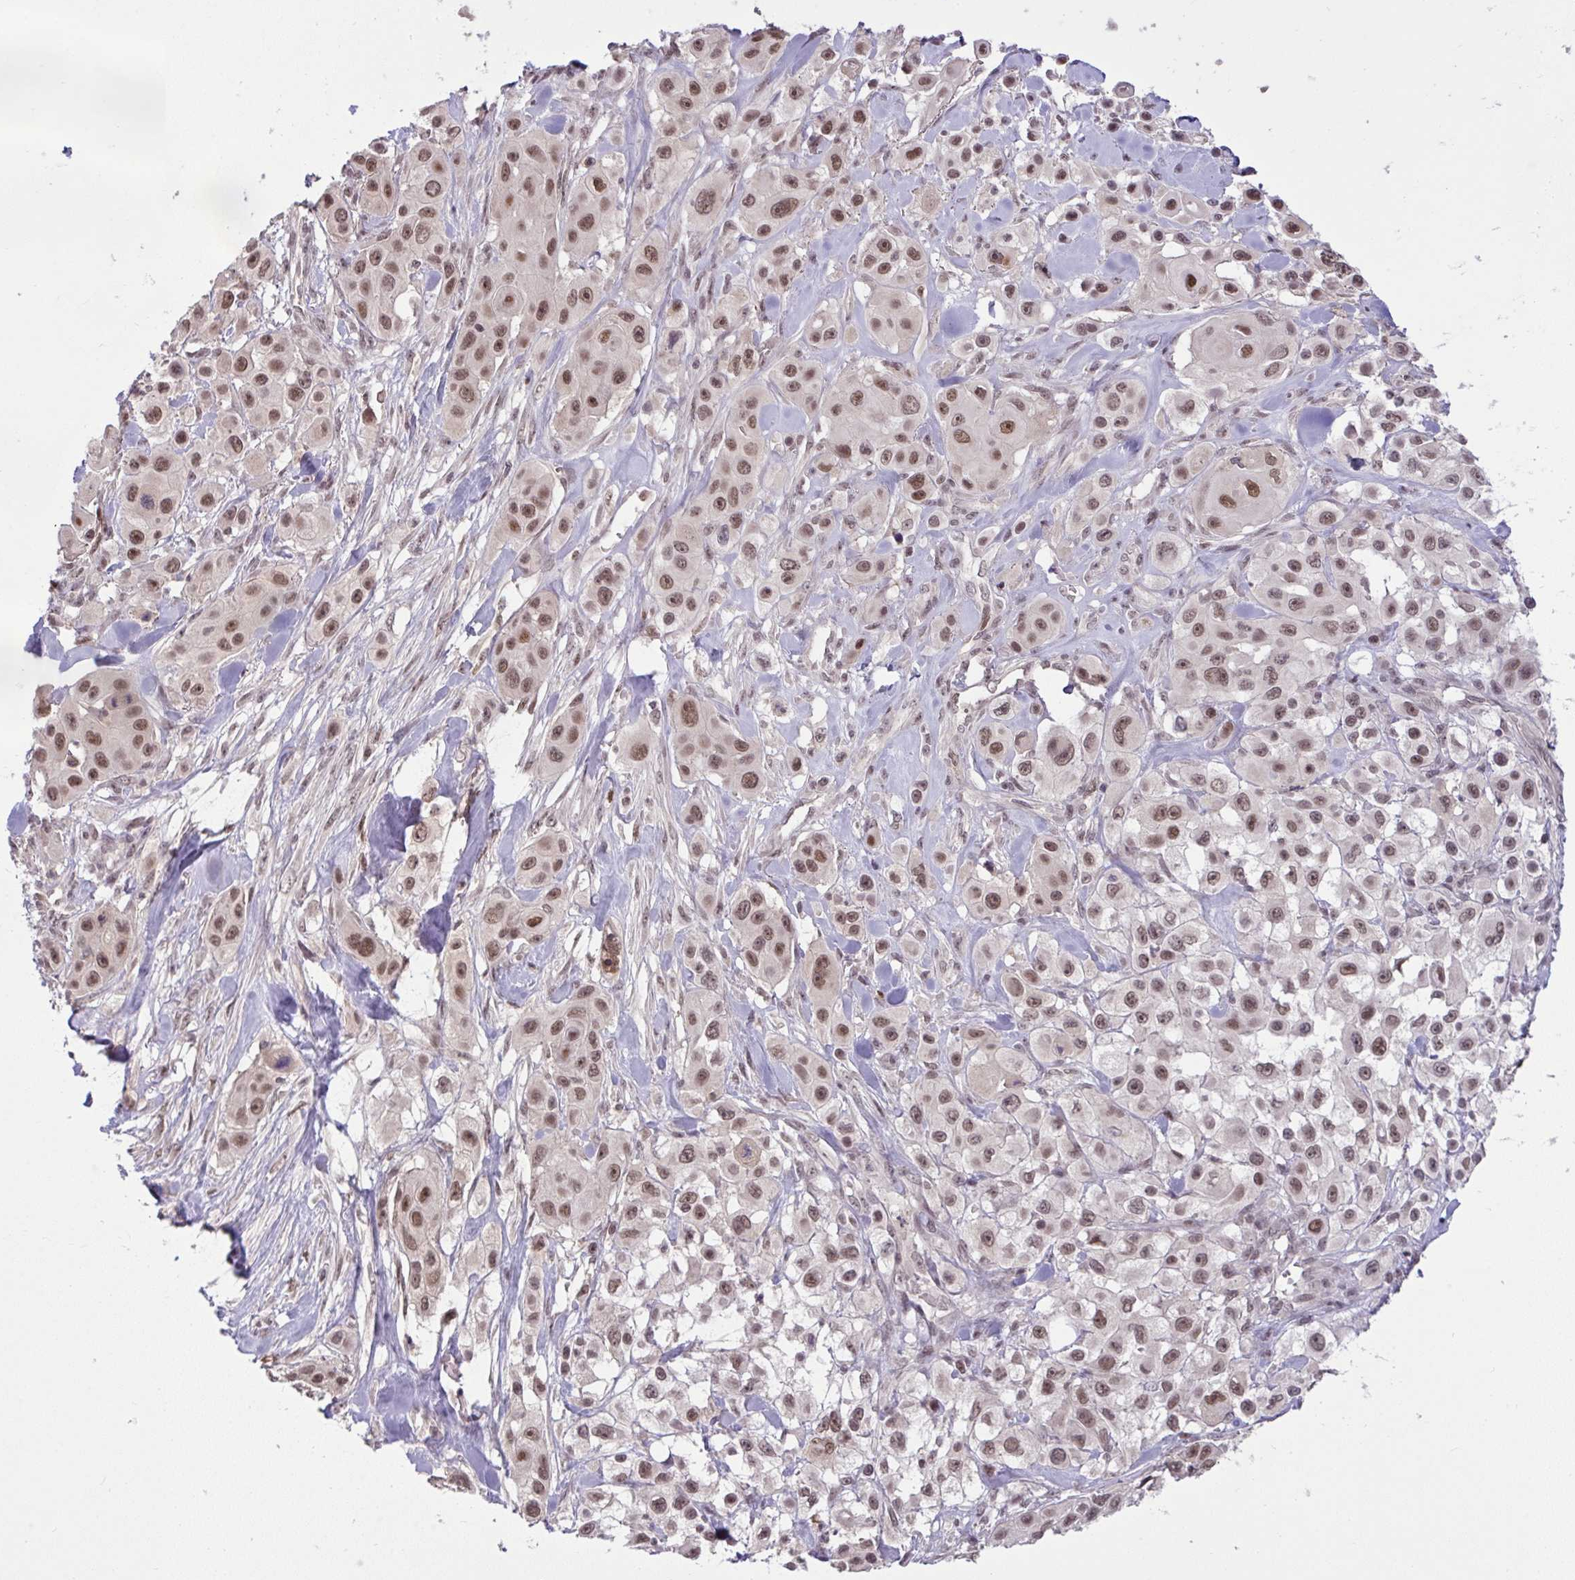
{"staining": {"intensity": "moderate", "quantity": ">75%", "location": "nuclear"}, "tissue": "skin cancer", "cell_type": "Tumor cells", "image_type": "cancer", "snomed": [{"axis": "morphology", "description": "Squamous cell carcinoma, NOS"}, {"axis": "topography", "description": "Skin"}], "caption": "Immunohistochemistry (IHC) (DAB (3,3'-diaminobenzidine)) staining of skin squamous cell carcinoma exhibits moderate nuclear protein expression in about >75% of tumor cells.", "gene": "KLF2", "patient": {"sex": "male", "age": 63}}